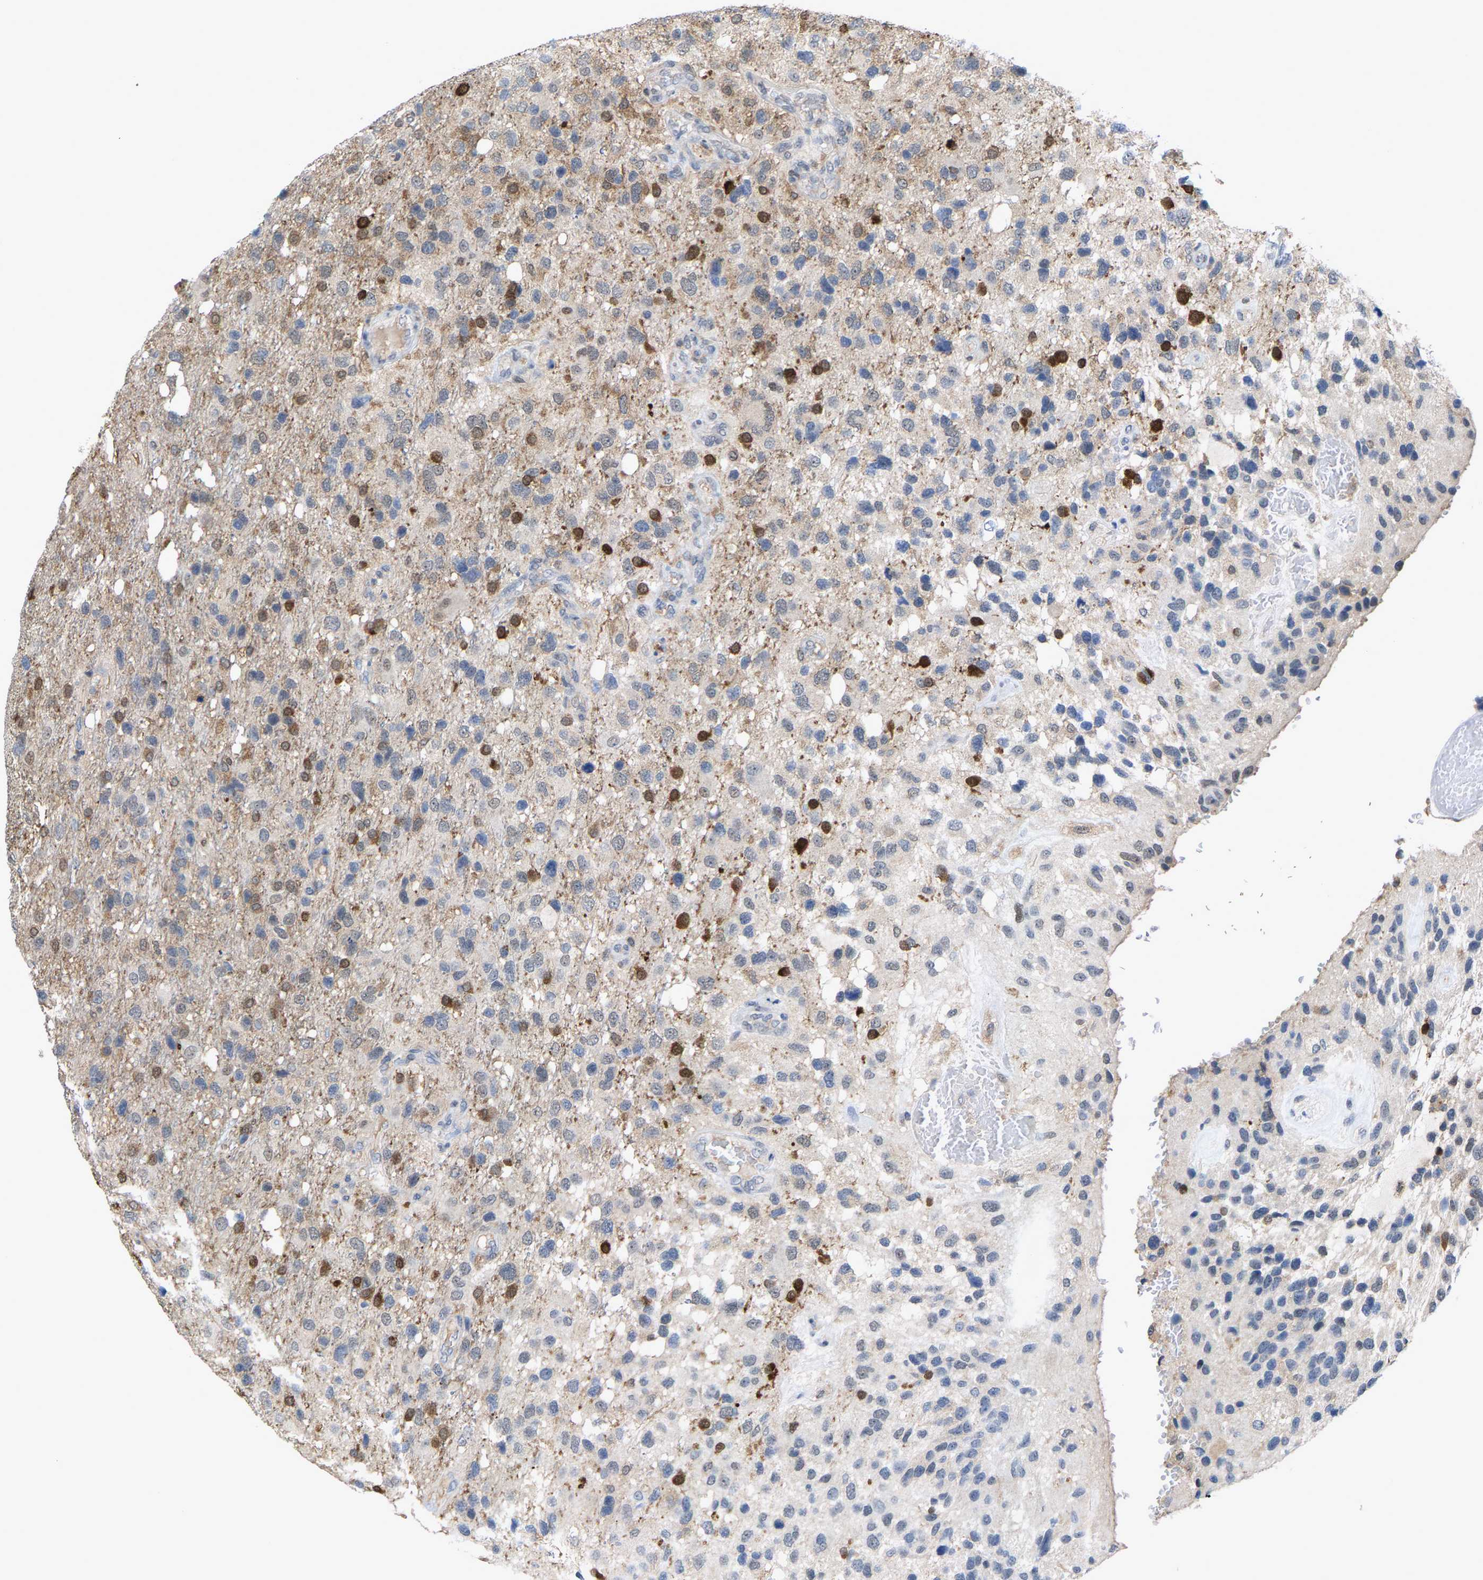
{"staining": {"intensity": "weak", "quantity": "<25%", "location": "cytoplasmic/membranous,nuclear"}, "tissue": "glioma", "cell_type": "Tumor cells", "image_type": "cancer", "snomed": [{"axis": "morphology", "description": "Glioma, malignant, High grade"}, {"axis": "topography", "description": "Brain"}], "caption": "An immunohistochemistry (IHC) micrograph of glioma is shown. There is no staining in tumor cells of glioma.", "gene": "FGD3", "patient": {"sex": "female", "age": 58}}